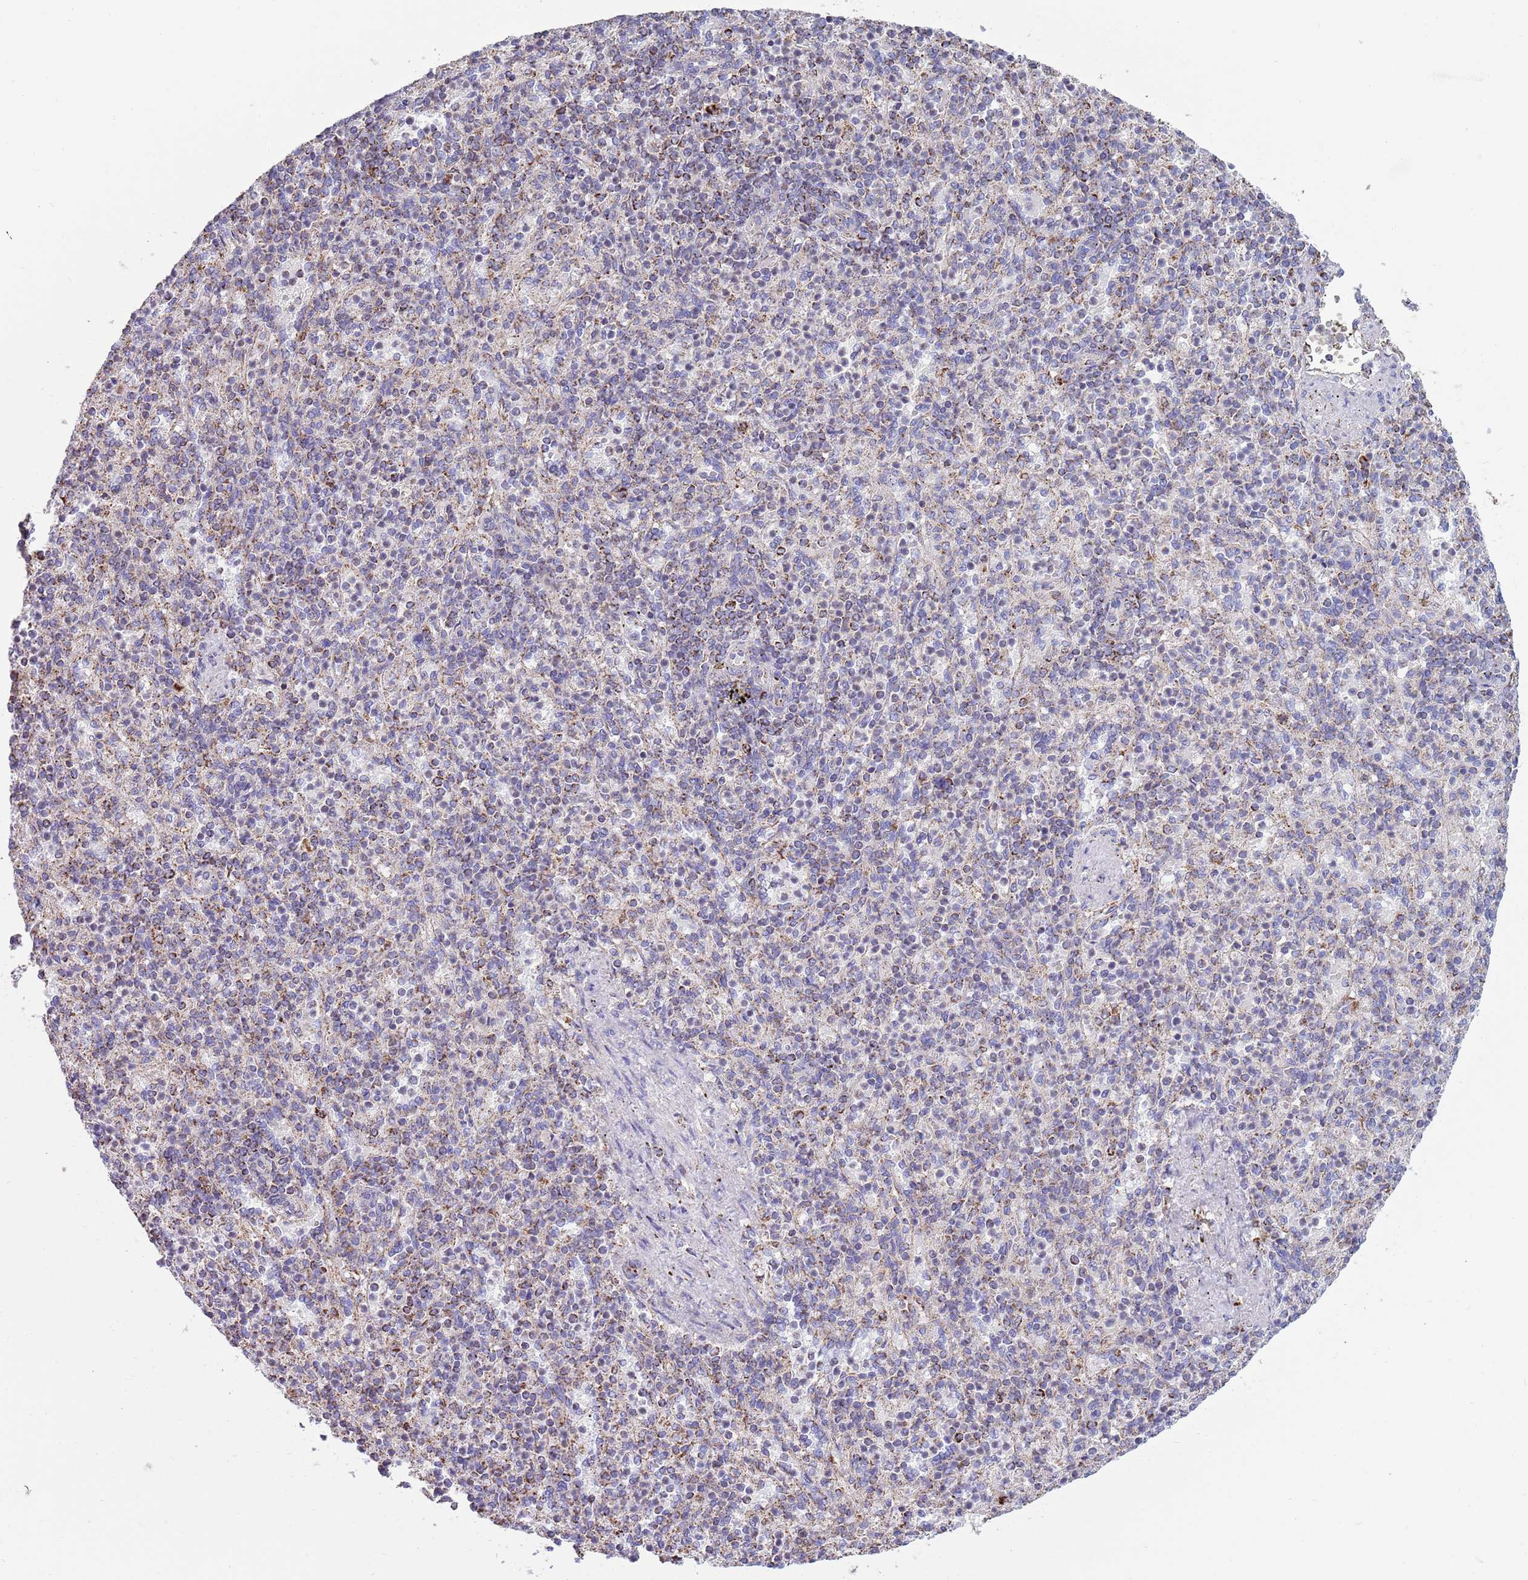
{"staining": {"intensity": "moderate", "quantity": "<25%", "location": "cytoplasmic/membranous"}, "tissue": "spleen", "cell_type": "Cells in red pulp", "image_type": "normal", "snomed": [{"axis": "morphology", "description": "Normal tissue, NOS"}, {"axis": "topography", "description": "Spleen"}], "caption": "Immunohistochemical staining of benign human spleen displays <25% levels of moderate cytoplasmic/membranous protein positivity in approximately <25% of cells in red pulp. (Stains: DAB in brown, nuclei in blue, Microscopy: brightfield microscopy at high magnification).", "gene": "TTLL1", "patient": {"sex": "female", "age": 74}}